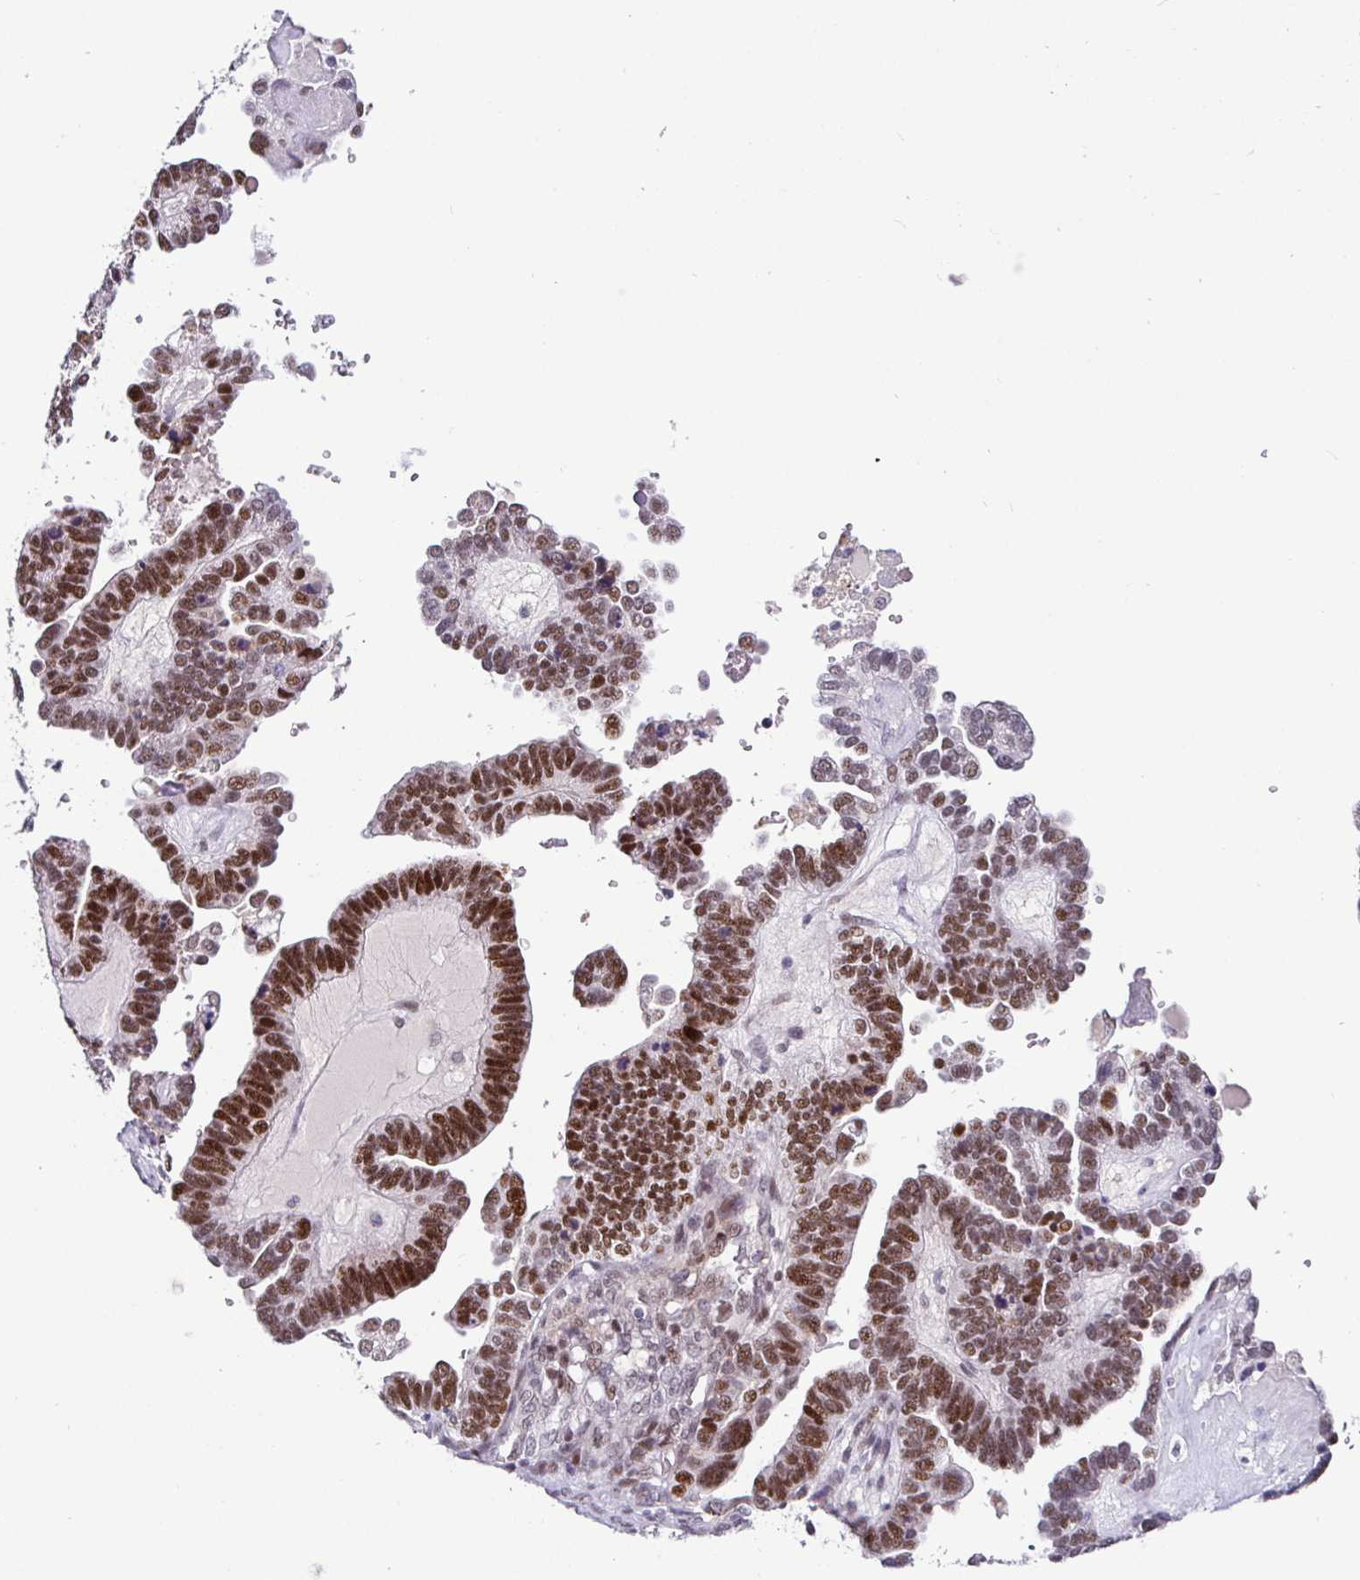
{"staining": {"intensity": "moderate", "quantity": ">75%", "location": "nuclear"}, "tissue": "ovarian cancer", "cell_type": "Tumor cells", "image_type": "cancer", "snomed": [{"axis": "morphology", "description": "Cystadenocarcinoma, serous, NOS"}, {"axis": "topography", "description": "Ovary"}], "caption": "Human ovarian cancer stained with a brown dye displays moderate nuclear positive positivity in about >75% of tumor cells.", "gene": "NUP188", "patient": {"sex": "female", "age": 51}}